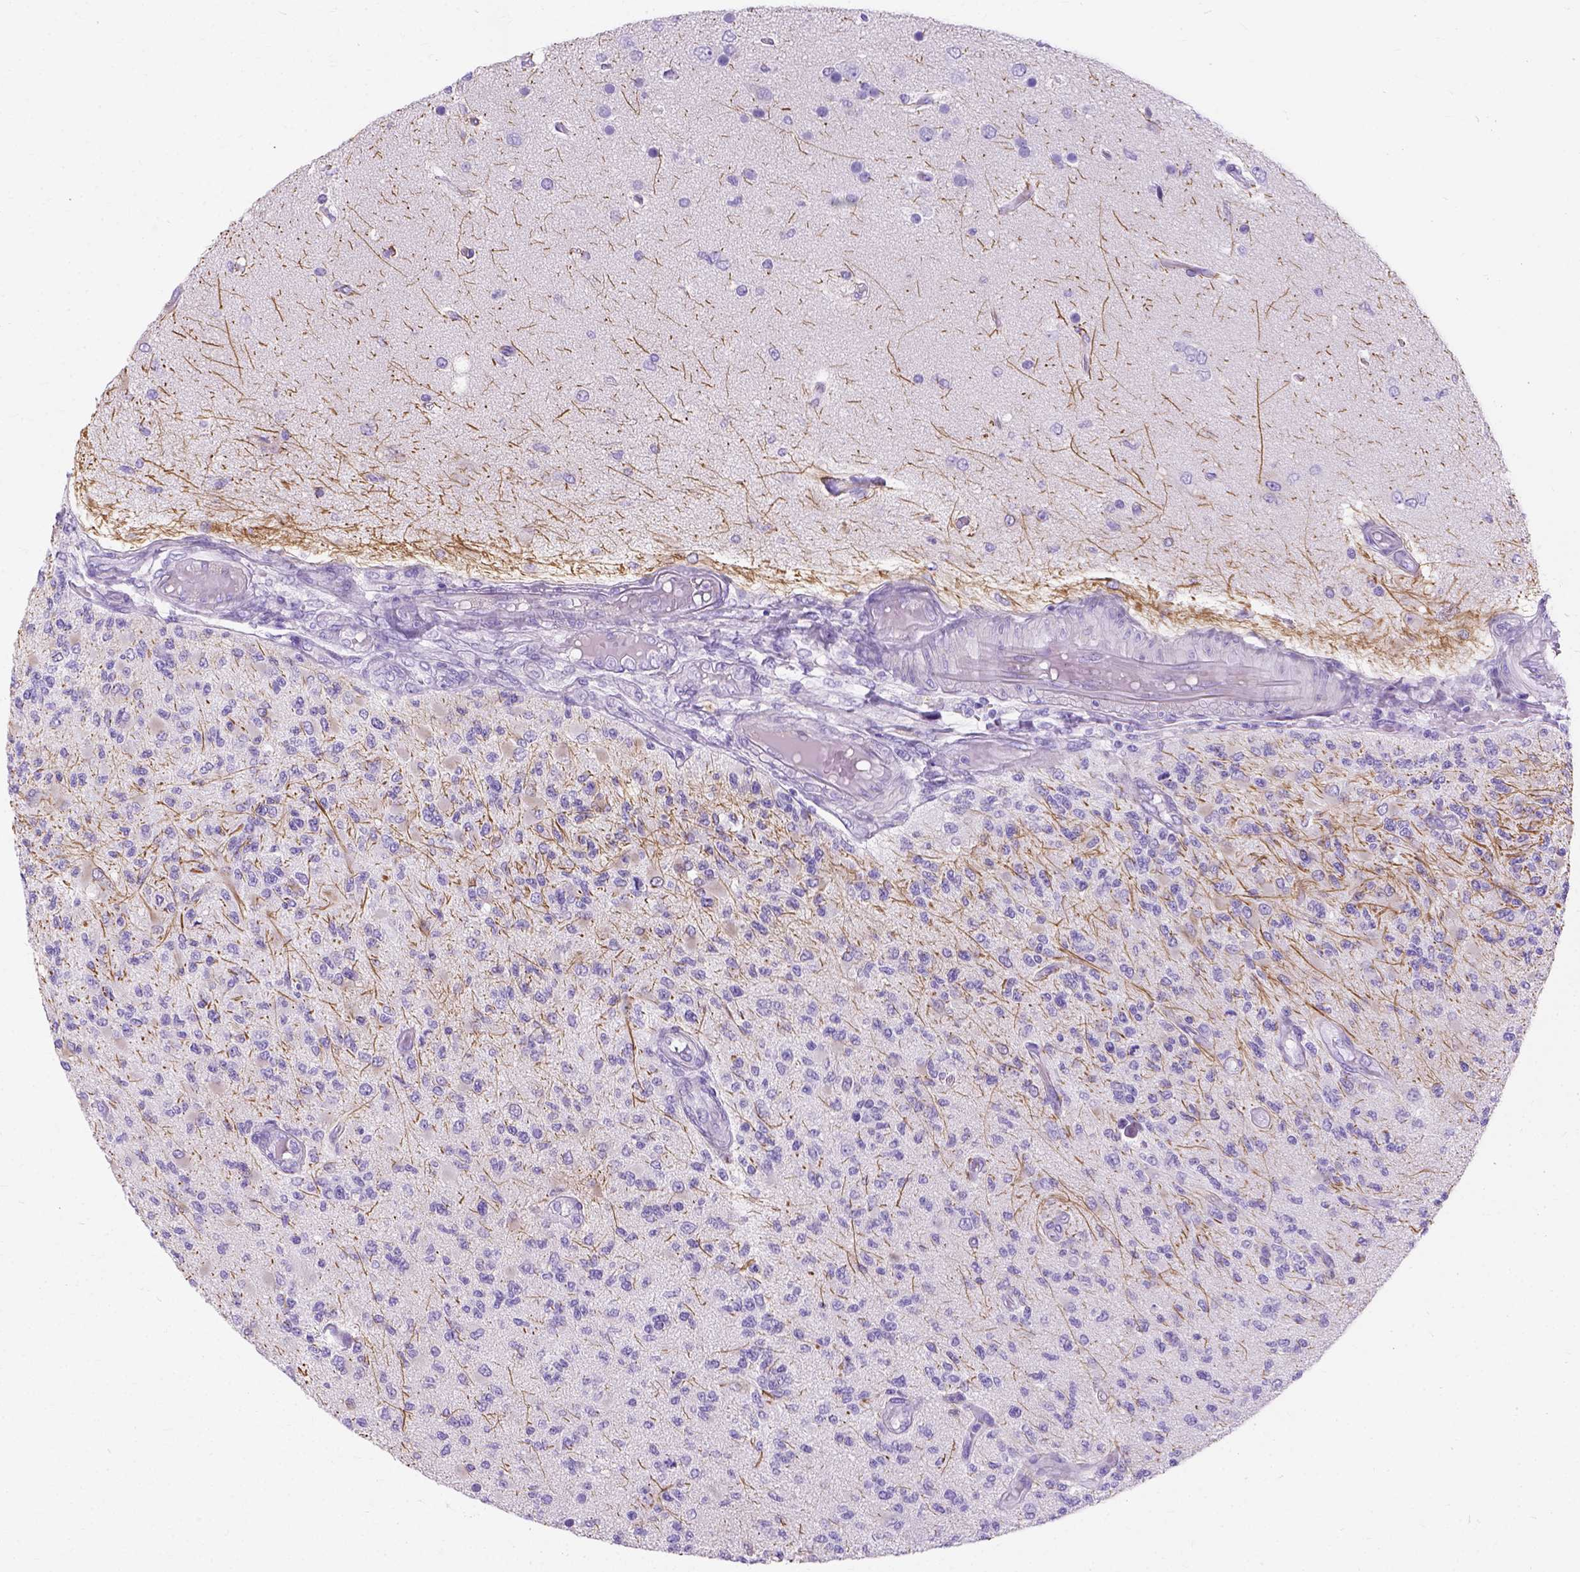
{"staining": {"intensity": "moderate", "quantity": "<25%", "location": "cytoplasmic/membranous"}, "tissue": "glioma", "cell_type": "Tumor cells", "image_type": "cancer", "snomed": [{"axis": "morphology", "description": "Glioma, malignant, High grade"}, {"axis": "topography", "description": "Brain"}], "caption": "Immunohistochemical staining of malignant high-grade glioma reveals low levels of moderate cytoplasmic/membranous expression in about <25% of tumor cells.", "gene": "MYH15", "patient": {"sex": "female", "age": 63}}